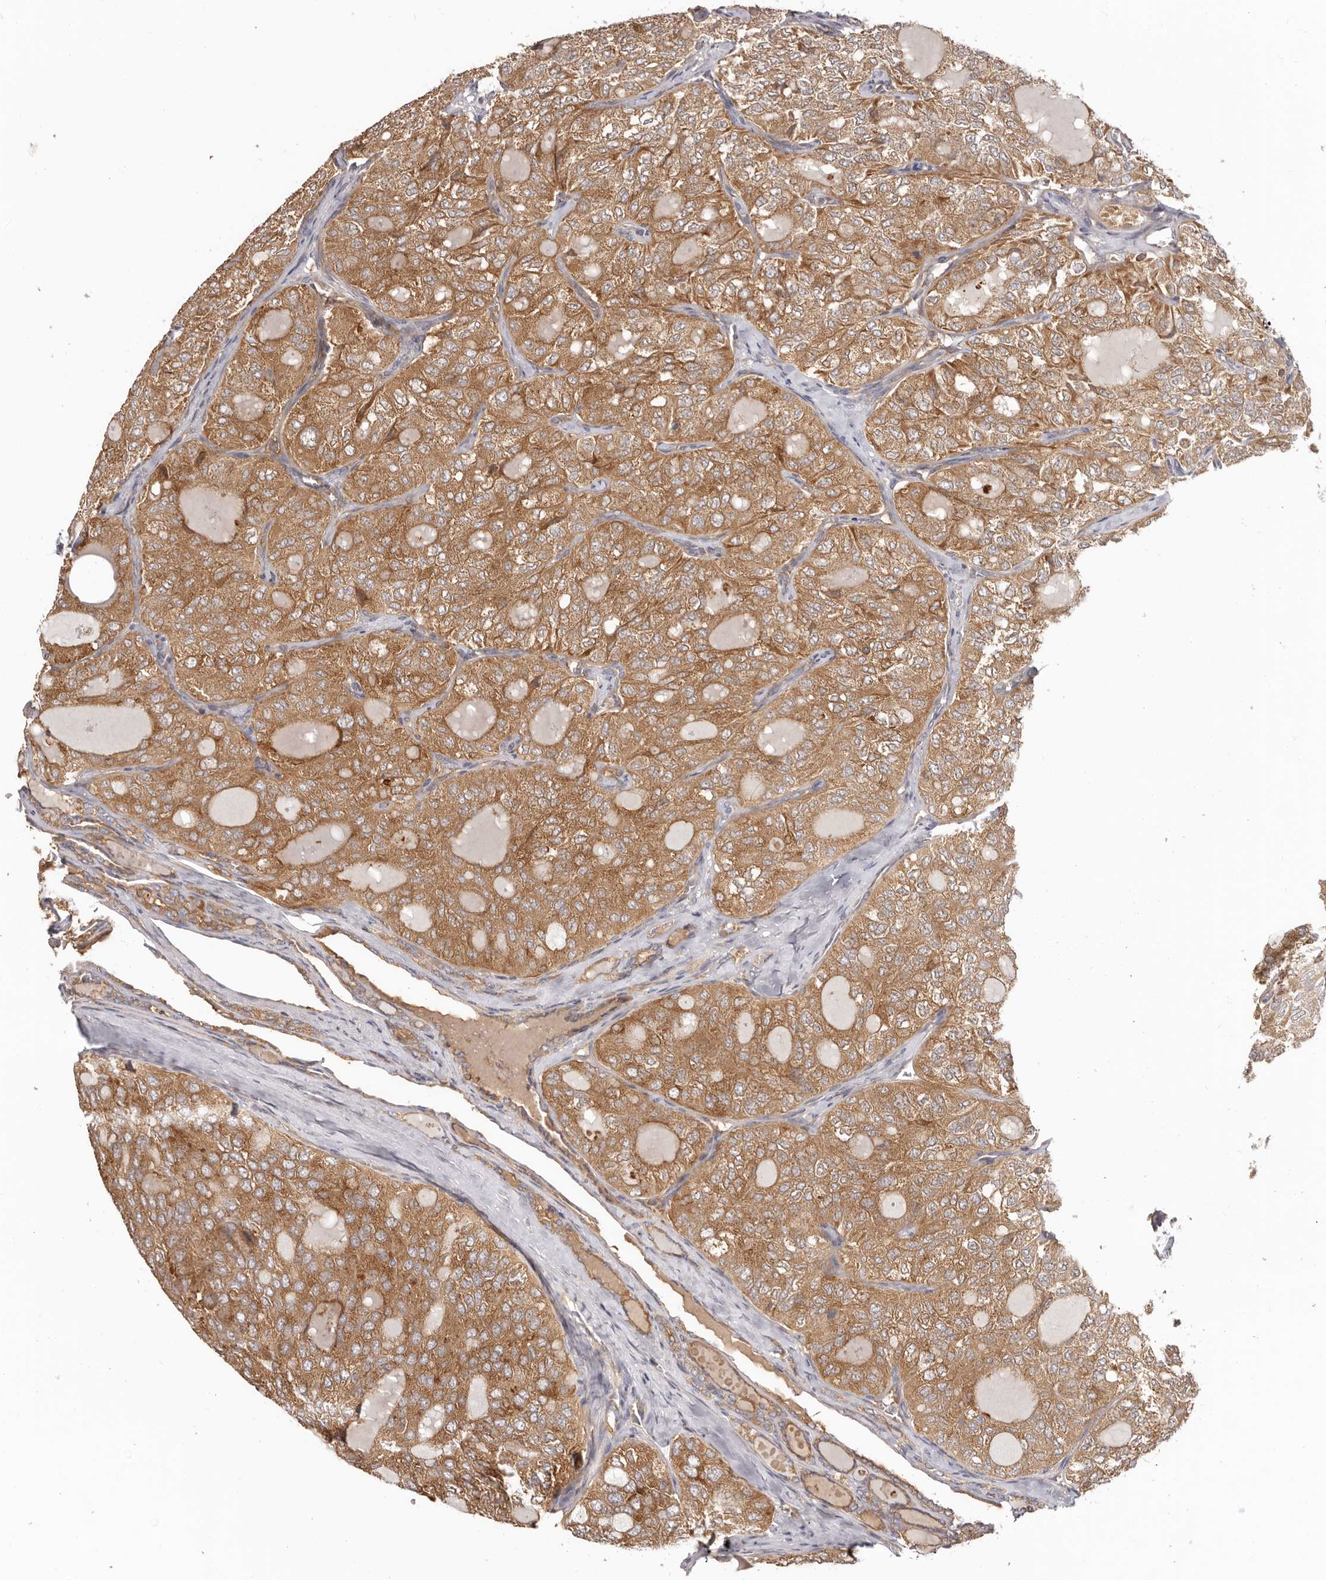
{"staining": {"intensity": "moderate", "quantity": ">75%", "location": "cytoplasmic/membranous"}, "tissue": "thyroid cancer", "cell_type": "Tumor cells", "image_type": "cancer", "snomed": [{"axis": "morphology", "description": "Follicular adenoma carcinoma, NOS"}, {"axis": "topography", "description": "Thyroid gland"}], "caption": "A histopathology image showing moderate cytoplasmic/membranous staining in approximately >75% of tumor cells in thyroid cancer, as visualized by brown immunohistochemical staining.", "gene": "EEF1E1", "patient": {"sex": "male", "age": 75}}